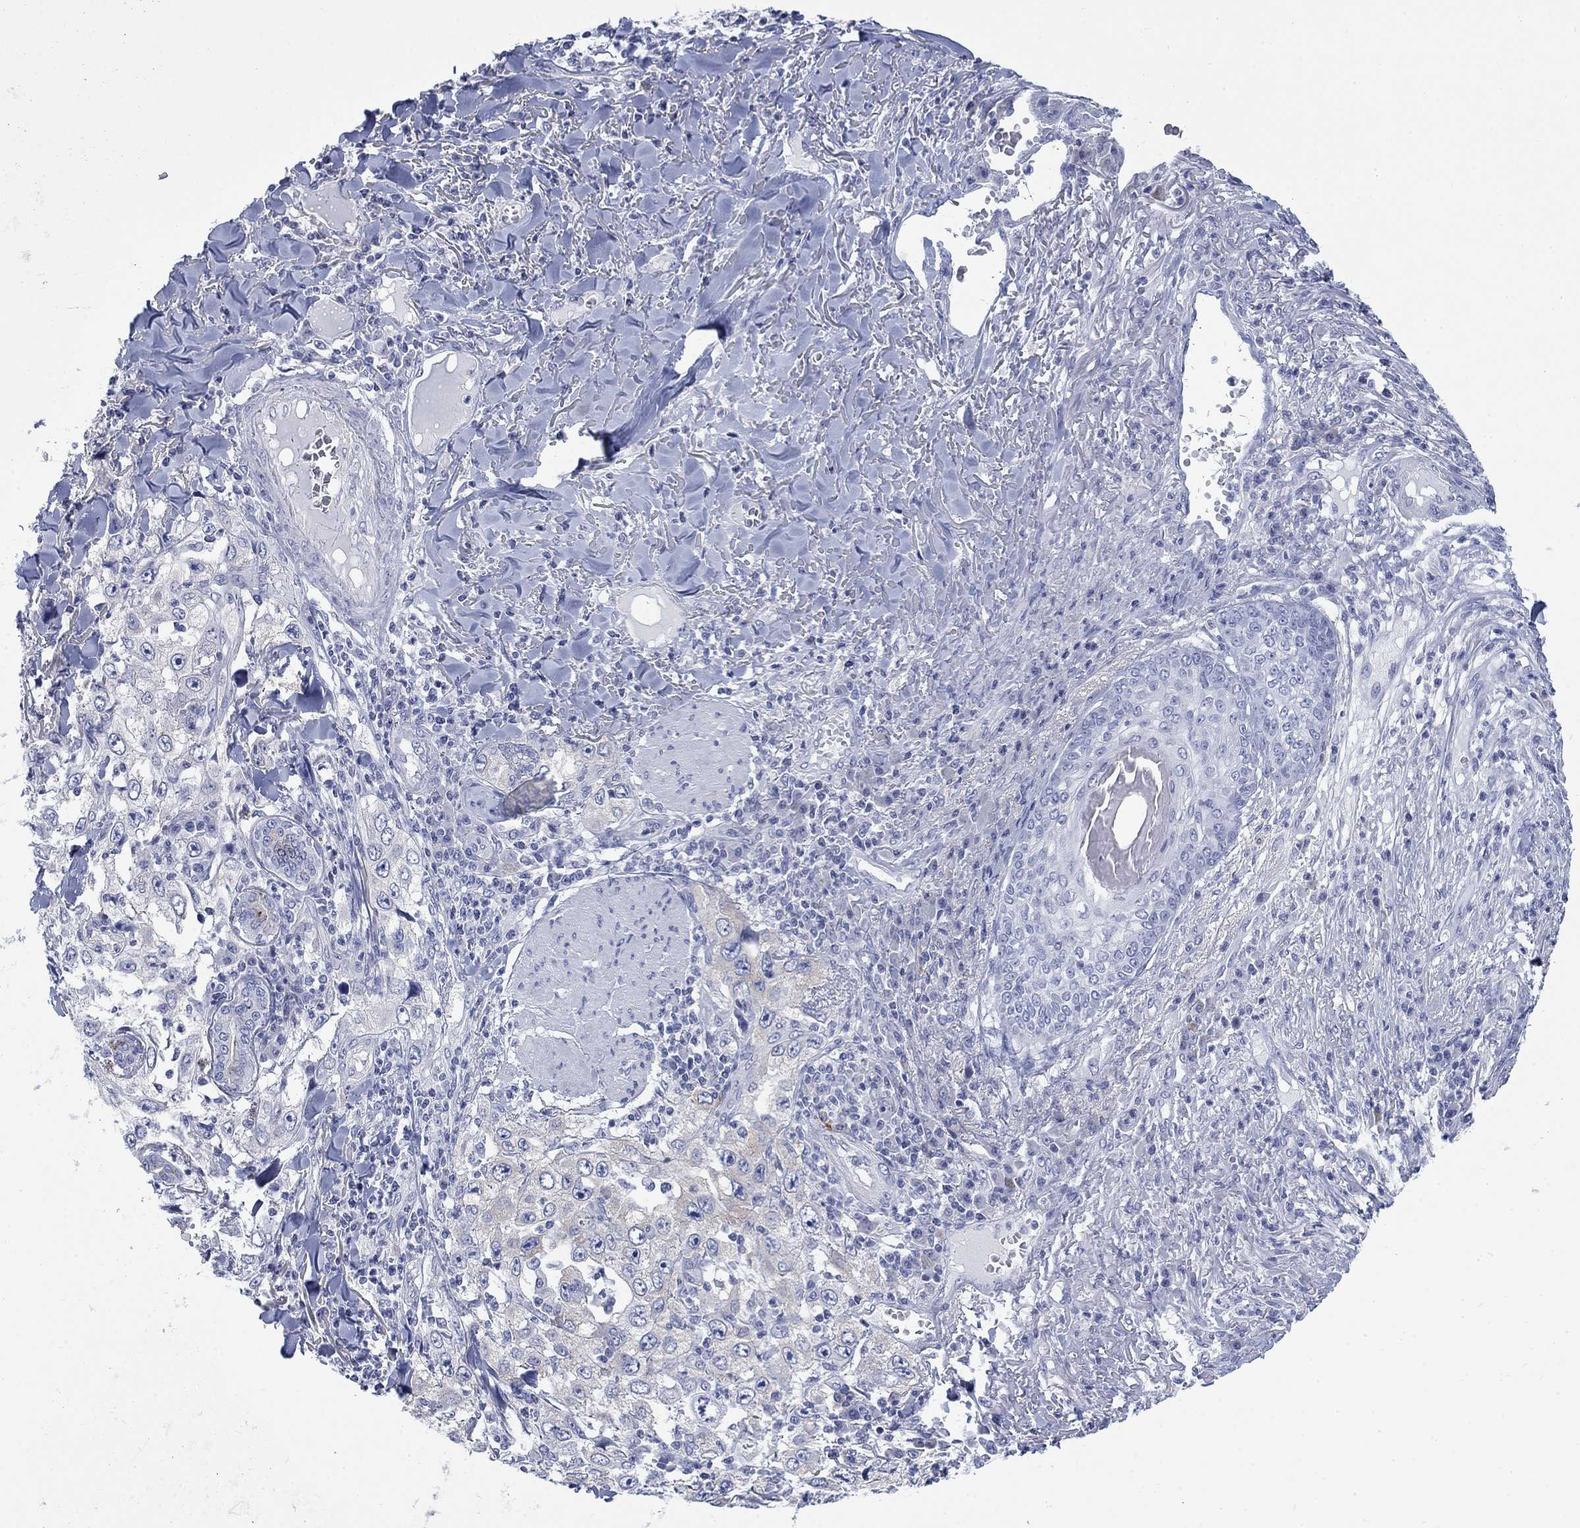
{"staining": {"intensity": "negative", "quantity": "none", "location": "none"}, "tissue": "skin cancer", "cell_type": "Tumor cells", "image_type": "cancer", "snomed": [{"axis": "morphology", "description": "Squamous cell carcinoma, NOS"}, {"axis": "topography", "description": "Skin"}], "caption": "This is an immunohistochemistry image of skin squamous cell carcinoma. There is no positivity in tumor cells.", "gene": "IGF2BP3", "patient": {"sex": "male", "age": 82}}